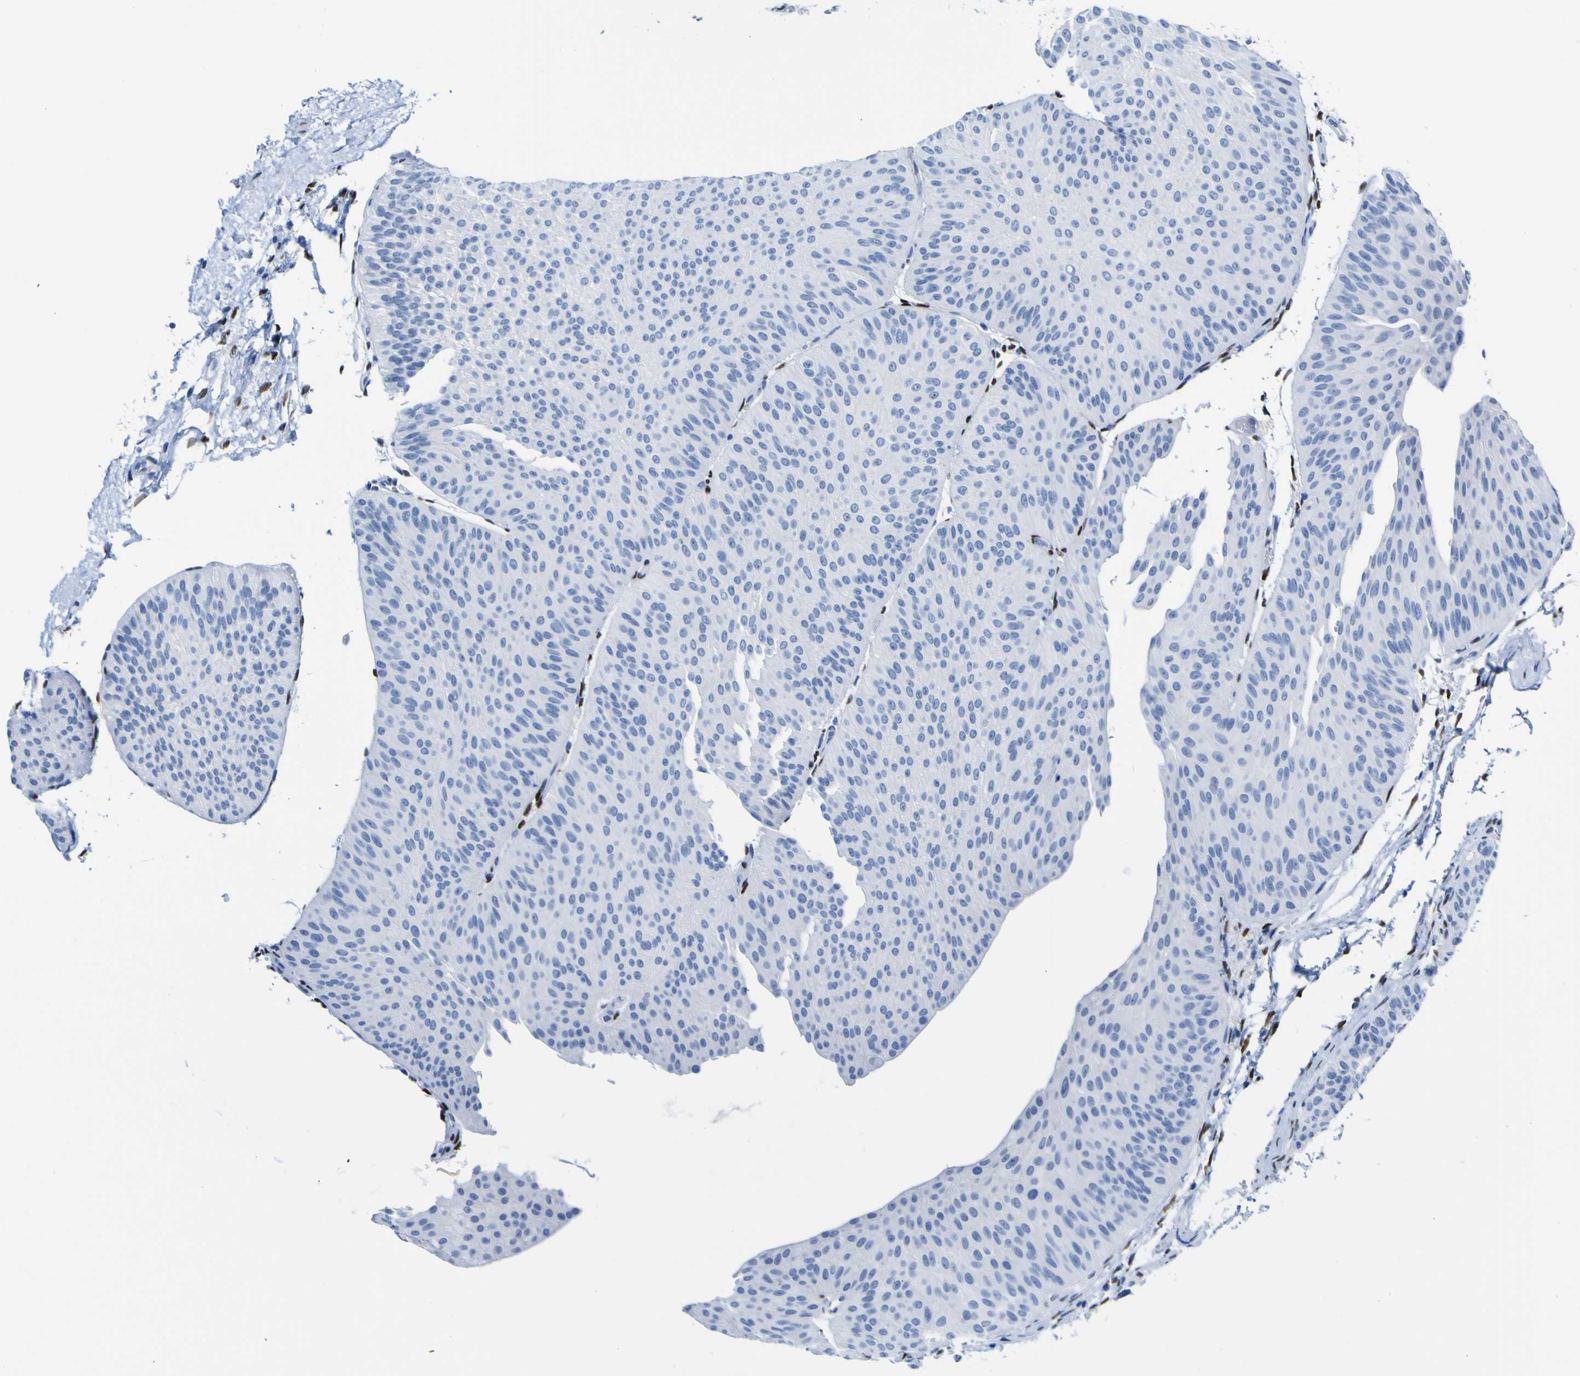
{"staining": {"intensity": "negative", "quantity": "none", "location": "none"}, "tissue": "urothelial cancer", "cell_type": "Tumor cells", "image_type": "cancer", "snomed": [{"axis": "morphology", "description": "Urothelial carcinoma, Low grade"}, {"axis": "topography", "description": "Urinary bladder"}], "caption": "A high-resolution histopathology image shows immunohistochemistry staining of urothelial carcinoma (low-grade), which displays no significant positivity in tumor cells.", "gene": "DACH1", "patient": {"sex": "female", "age": 60}}